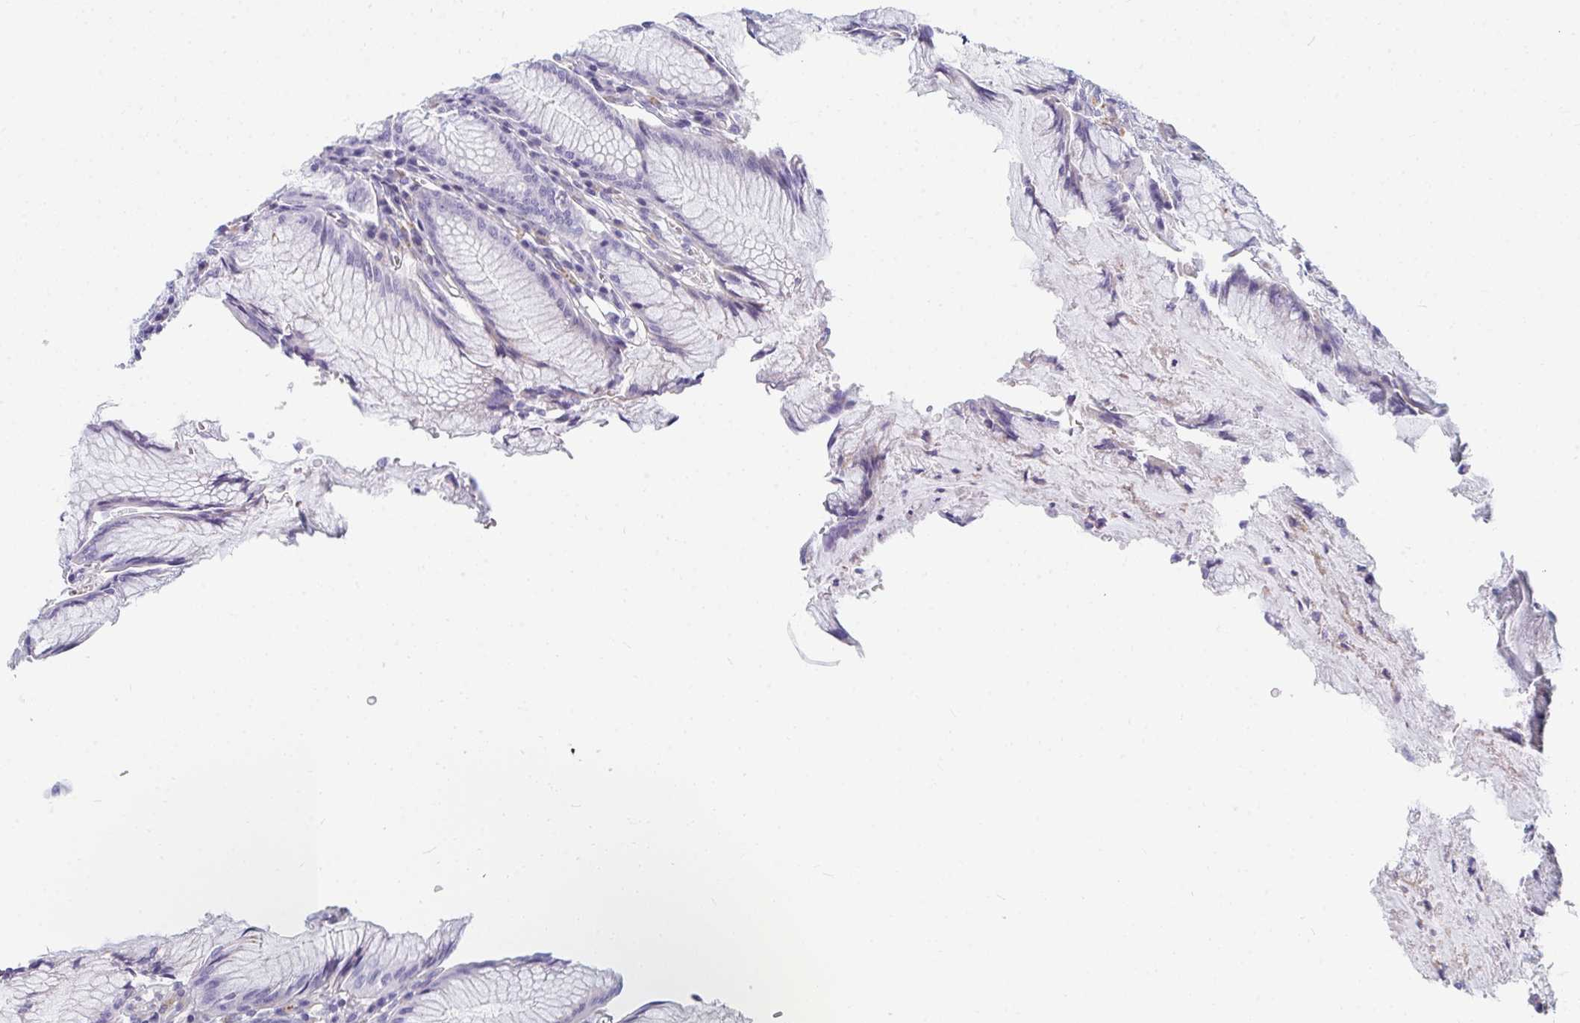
{"staining": {"intensity": "moderate", "quantity": "<25%", "location": "cytoplasmic/membranous"}, "tissue": "stomach", "cell_type": "Glandular cells", "image_type": "normal", "snomed": [{"axis": "morphology", "description": "Normal tissue, NOS"}, {"axis": "topography", "description": "Stomach"}], "caption": "Stomach stained for a protein reveals moderate cytoplasmic/membranous positivity in glandular cells. (Stains: DAB (3,3'-diaminobenzidine) in brown, nuclei in blue, Microscopy: brightfield microscopy at high magnification).", "gene": "EIF1AD", "patient": {"sex": "male", "age": 55}}